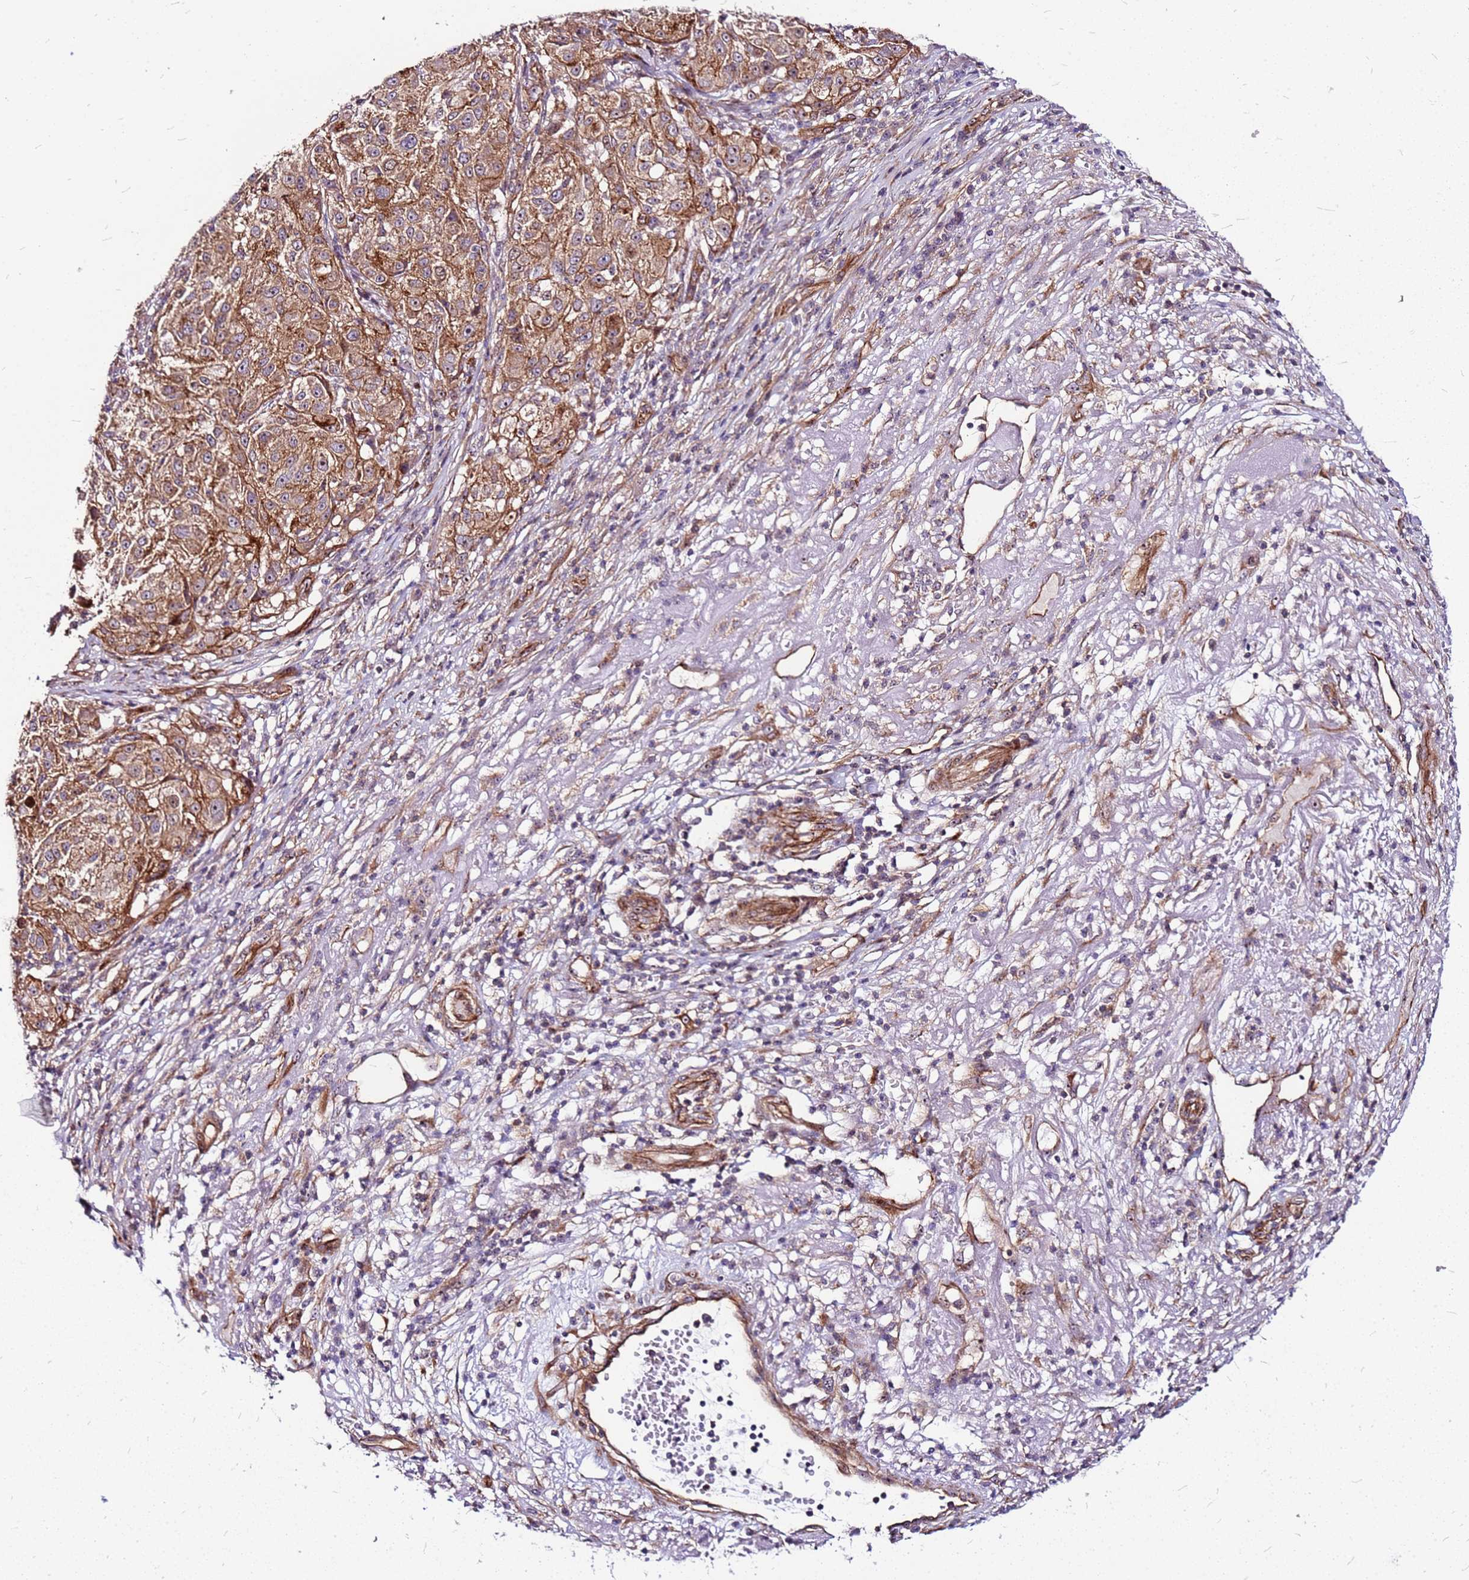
{"staining": {"intensity": "moderate", "quantity": ">75%", "location": "cytoplasmic/membranous"}, "tissue": "melanoma", "cell_type": "Tumor cells", "image_type": "cancer", "snomed": [{"axis": "morphology", "description": "Necrosis, NOS"}, {"axis": "morphology", "description": "Malignant melanoma, NOS"}, {"axis": "topography", "description": "Skin"}], "caption": "Malignant melanoma stained for a protein (brown) displays moderate cytoplasmic/membranous positive staining in about >75% of tumor cells.", "gene": "TOPAZ1", "patient": {"sex": "female", "age": 87}}